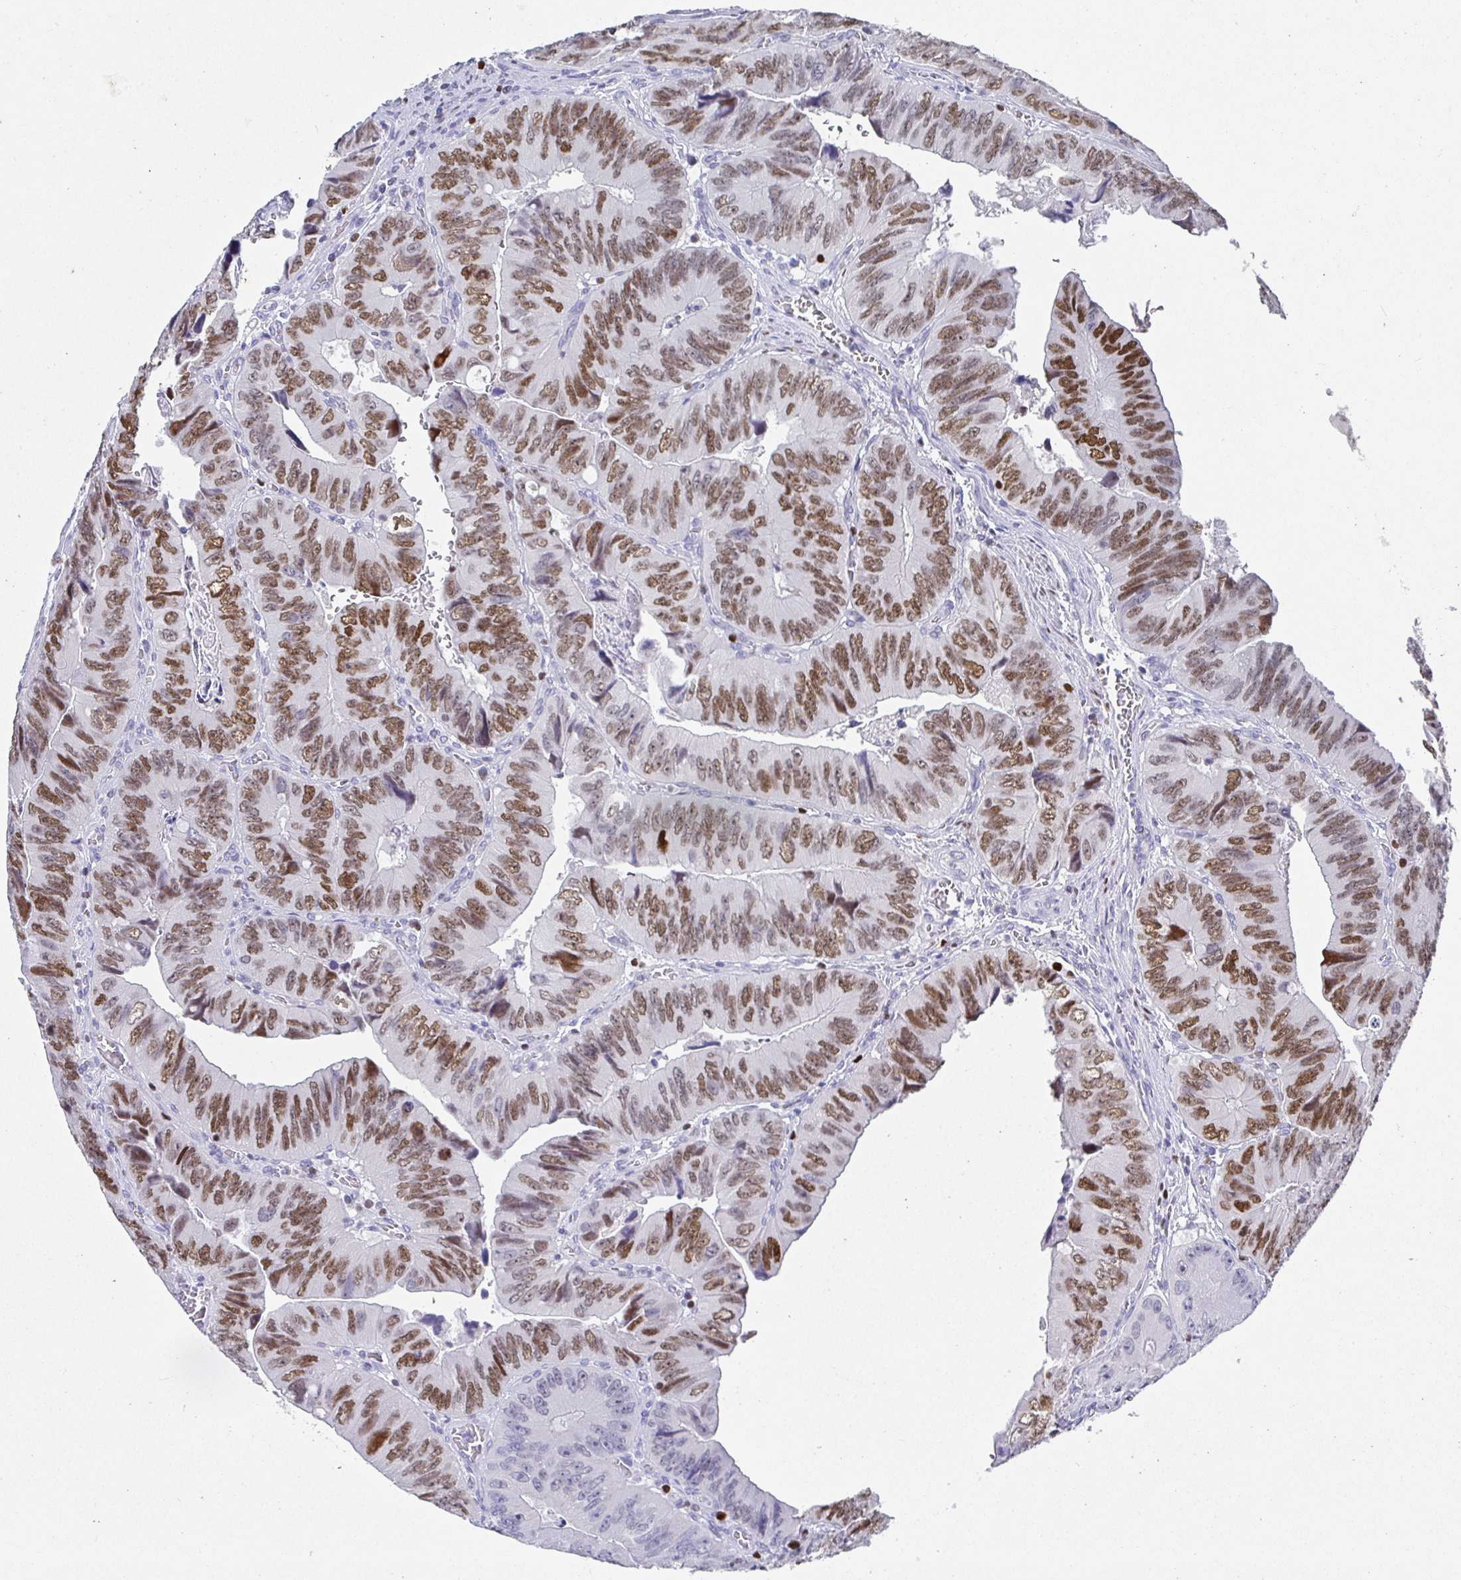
{"staining": {"intensity": "moderate", "quantity": "25%-75%", "location": "nuclear"}, "tissue": "colorectal cancer", "cell_type": "Tumor cells", "image_type": "cancer", "snomed": [{"axis": "morphology", "description": "Adenocarcinoma, NOS"}, {"axis": "topography", "description": "Colon"}], "caption": "A medium amount of moderate nuclear positivity is present in approximately 25%-75% of tumor cells in adenocarcinoma (colorectal) tissue. The staining is performed using DAB brown chromogen to label protein expression. The nuclei are counter-stained blue using hematoxylin.", "gene": "SATB1", "patient": {"sex": "female", "age": 84}}